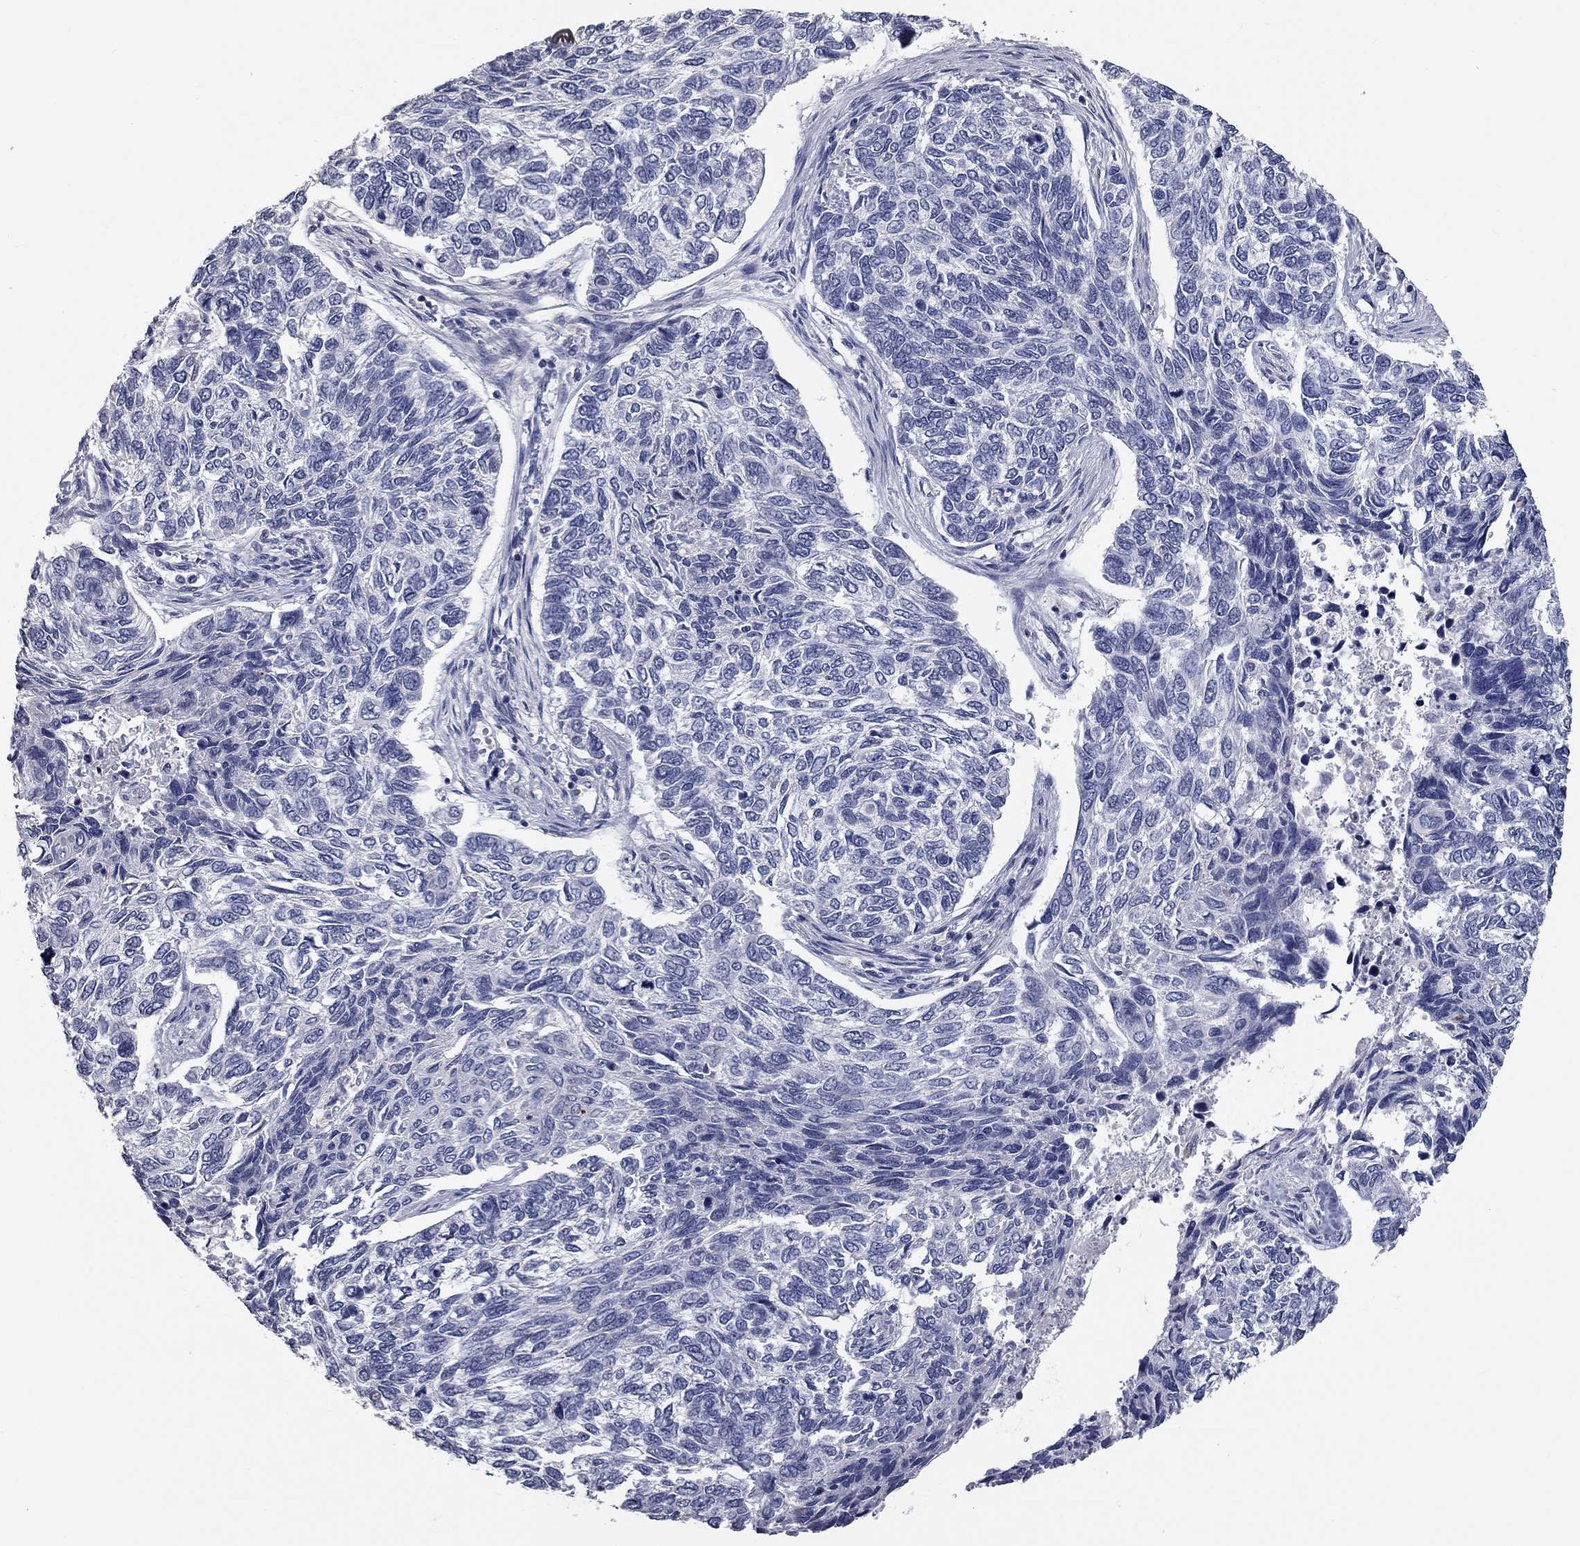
{"staining": {"intensity": "negative", "quantity": "none", "location": "none"}, "tissue": "skin cancer", "cell_type": "Tumor cells", "image_type": "cancer", "snomed": [{"axis": "morphology", "description": "Basal cell carcinoma"}, {"axis": "topography", "description": "Skin"}], "caption": "This is a histopathology image of immunohistochemistry (IHC) staining of skin cancer, which shows no staining in tumor cells.", "gene": "SYT12", "patient": {"sex": "female", "age": 65}}